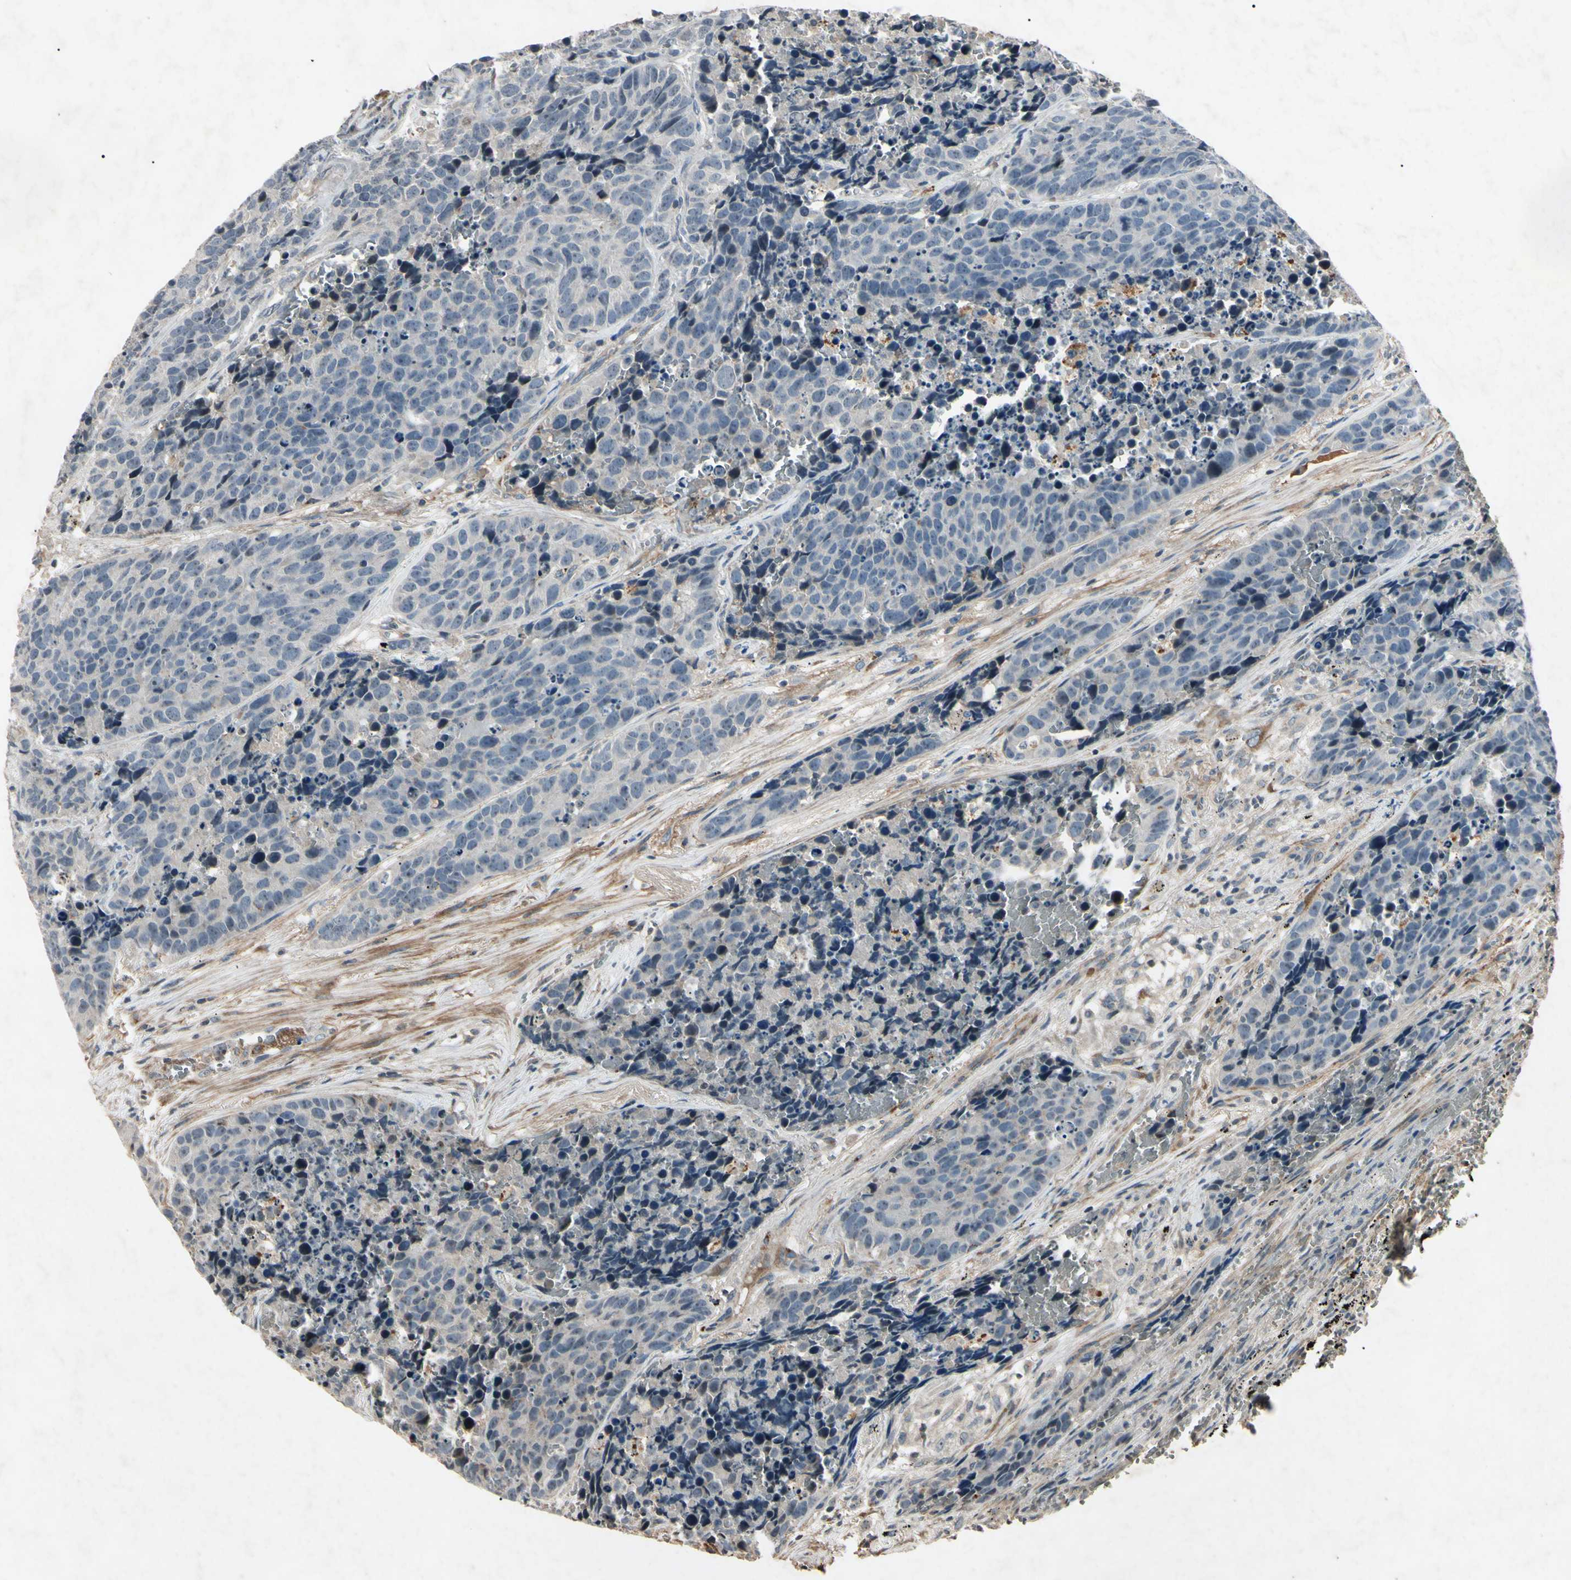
{"staining": {"intensity": "negative", "quantity": "none", "location": "none"}, "tissue": "carcinoid", "cell_type": "Tumor cells", "image_type": "cancer", "snomed": [{"axis": "morphology", "description": "Carcinoid, malignant, NOS"}, {"axis": "topography", "description": "Lung"}], "caption": "This is an immunohistochemistry image of malignant carcinoid. There is no staining in tumor cells.", "gene": "AEBP1", "patient": {"sex": "male", "age": 60}}